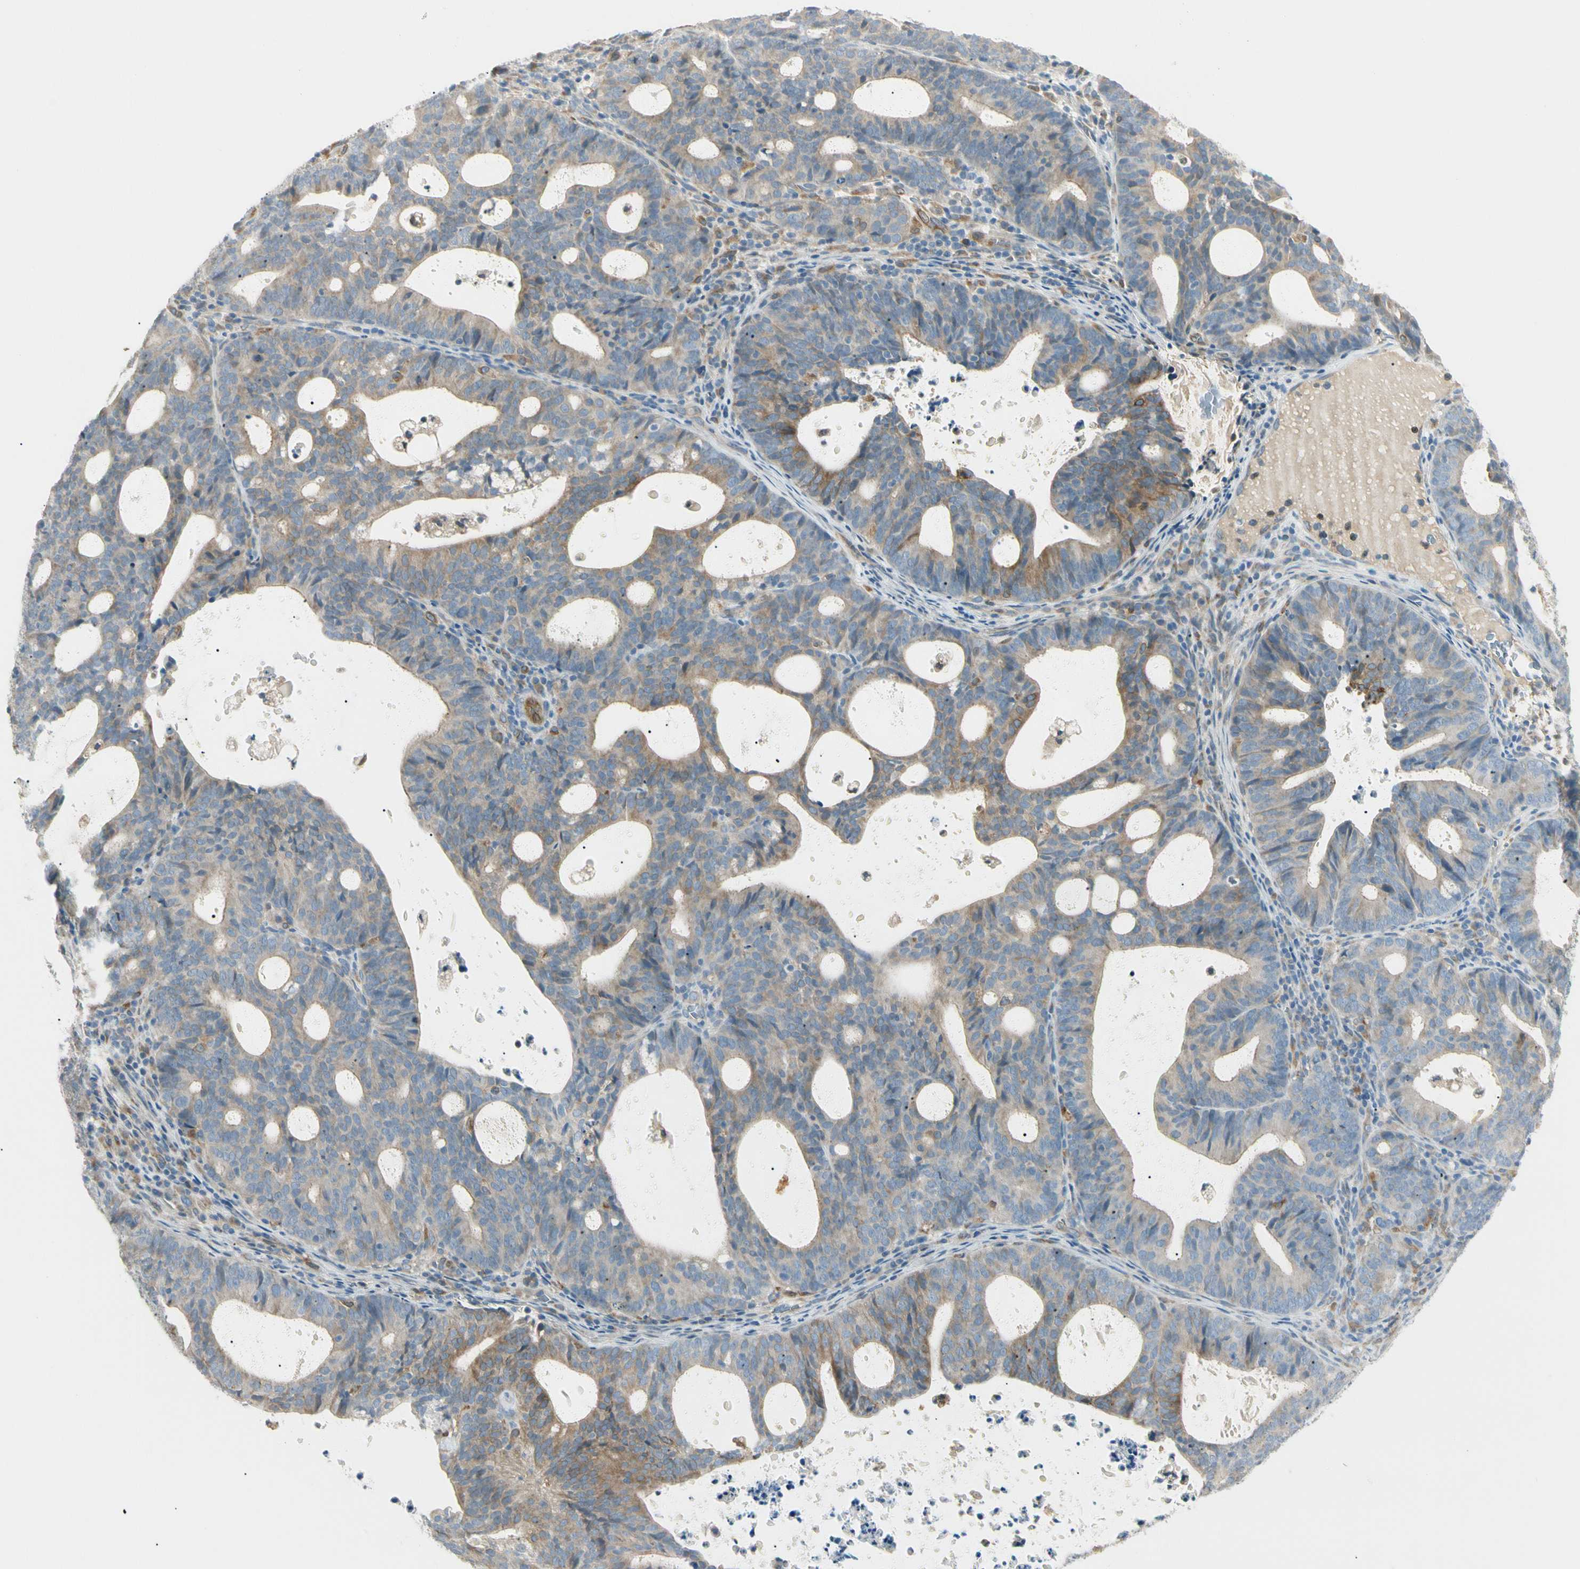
{"staining": {"intensity": "weak", "quantity": "25%-75%", "location": "cytoplasmic/membranous"}, "tissue": "endometrial cancer", "cell_type": "Tumor cells", "image_type": "cancer", "snomed": [{"axis": "morphology", "description": "Adenocarcinoma, NOS"}, {"axis": "topography", "description": "Uterus"}], "caption": "A high-resolution micrograph shows IHC staining of endometrial cancer, which reveals weak cytoplasmic/membranous staining in about 25%-75% of tumor cells. The staining was performed using DAB to visualize the protein expression in brown, while the nuclei were stained in blue with hematoxylin (Magnification: 20x).", "gene": "LPCAT2", "patient": {"sex": "female", "age": 83}}